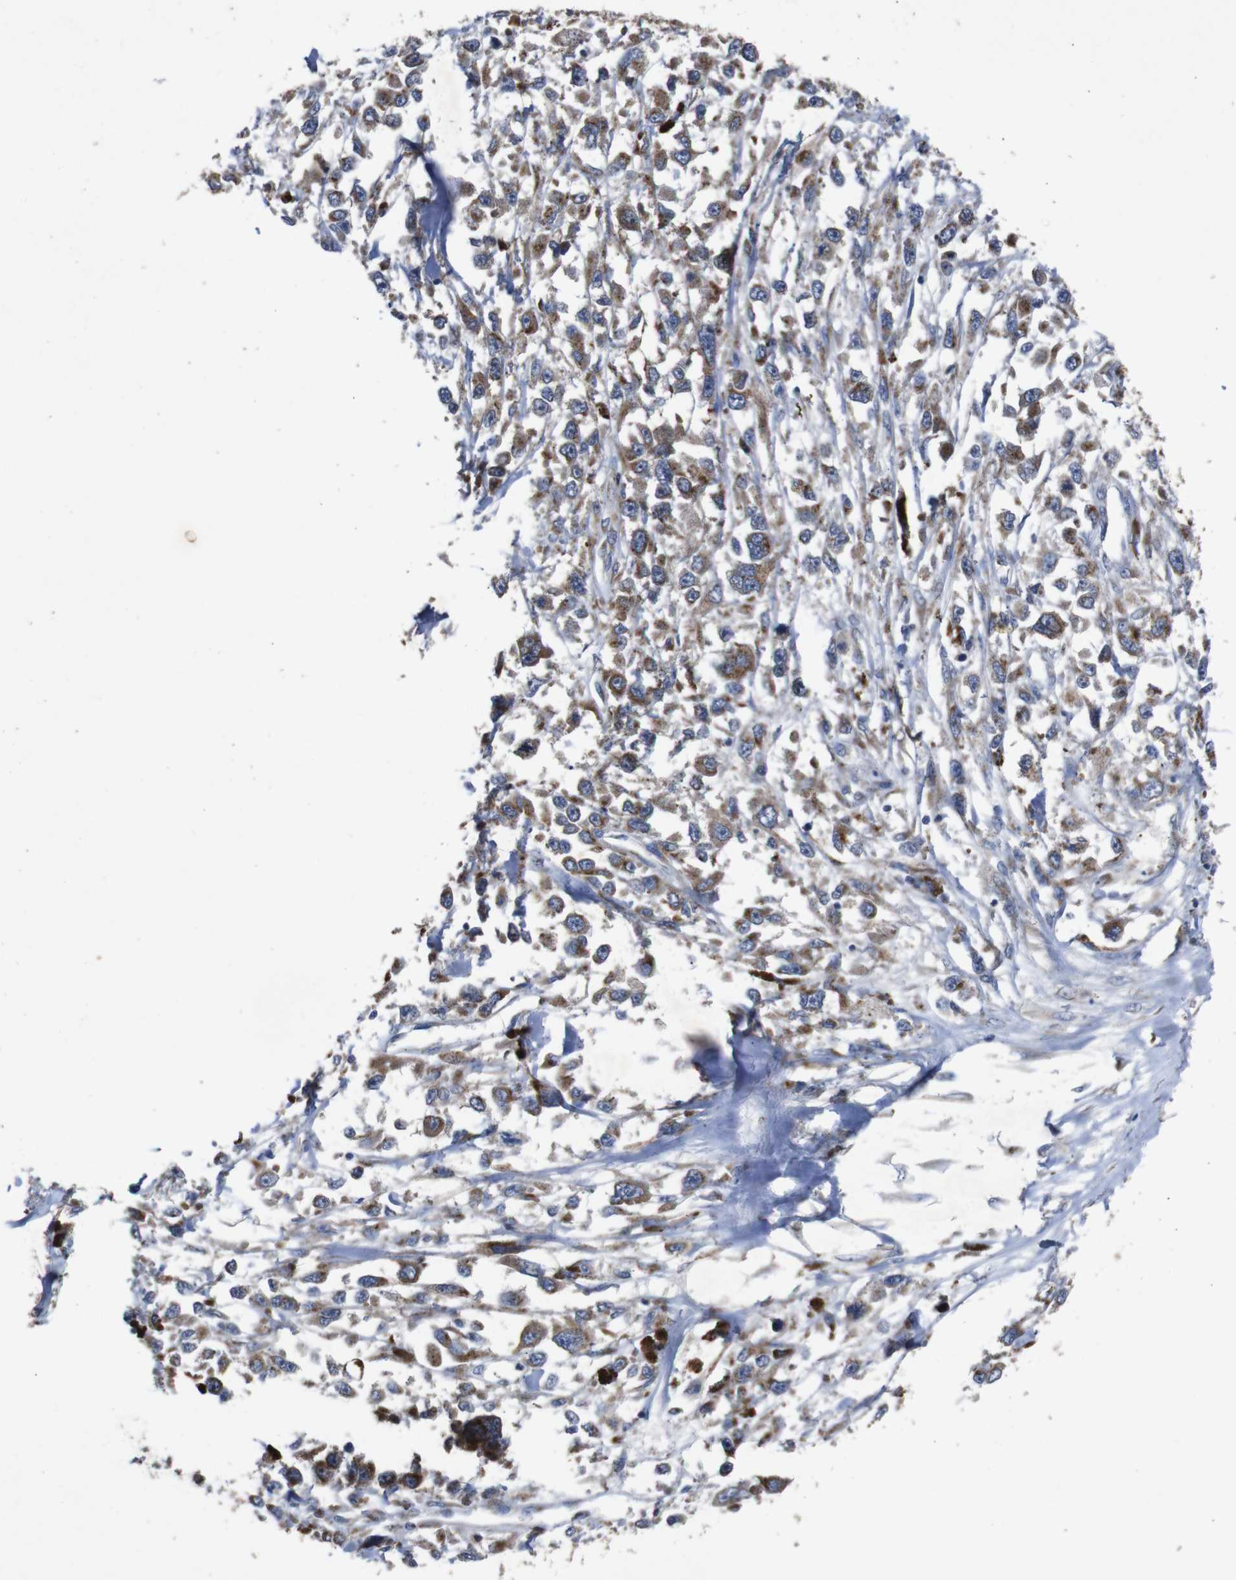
{"staining": {"intensity": "moderate", "quantity": ">75%", "location": "cytoplasmic/membranous"}, "tissue": "melanoma", "cell_type": "Tumor cells", "image_type": "cancer", "snomed": [{"axis": "morphology", "description": "Malignant melanoma, Metastatic site"}, {"axis": "topography", "description": "Lymph node"}], "caption": "A high-resolution image shows immunohistochemistry staining of melanoma, which reveals moderate cytoplasmic/membranous expression in approximately >75% of tumor cells. (brown staining indicates protein expression, while blue staining denotes nuclei).", "gene": "CHST10", "patient": {"sex": "male", "age": 59}}